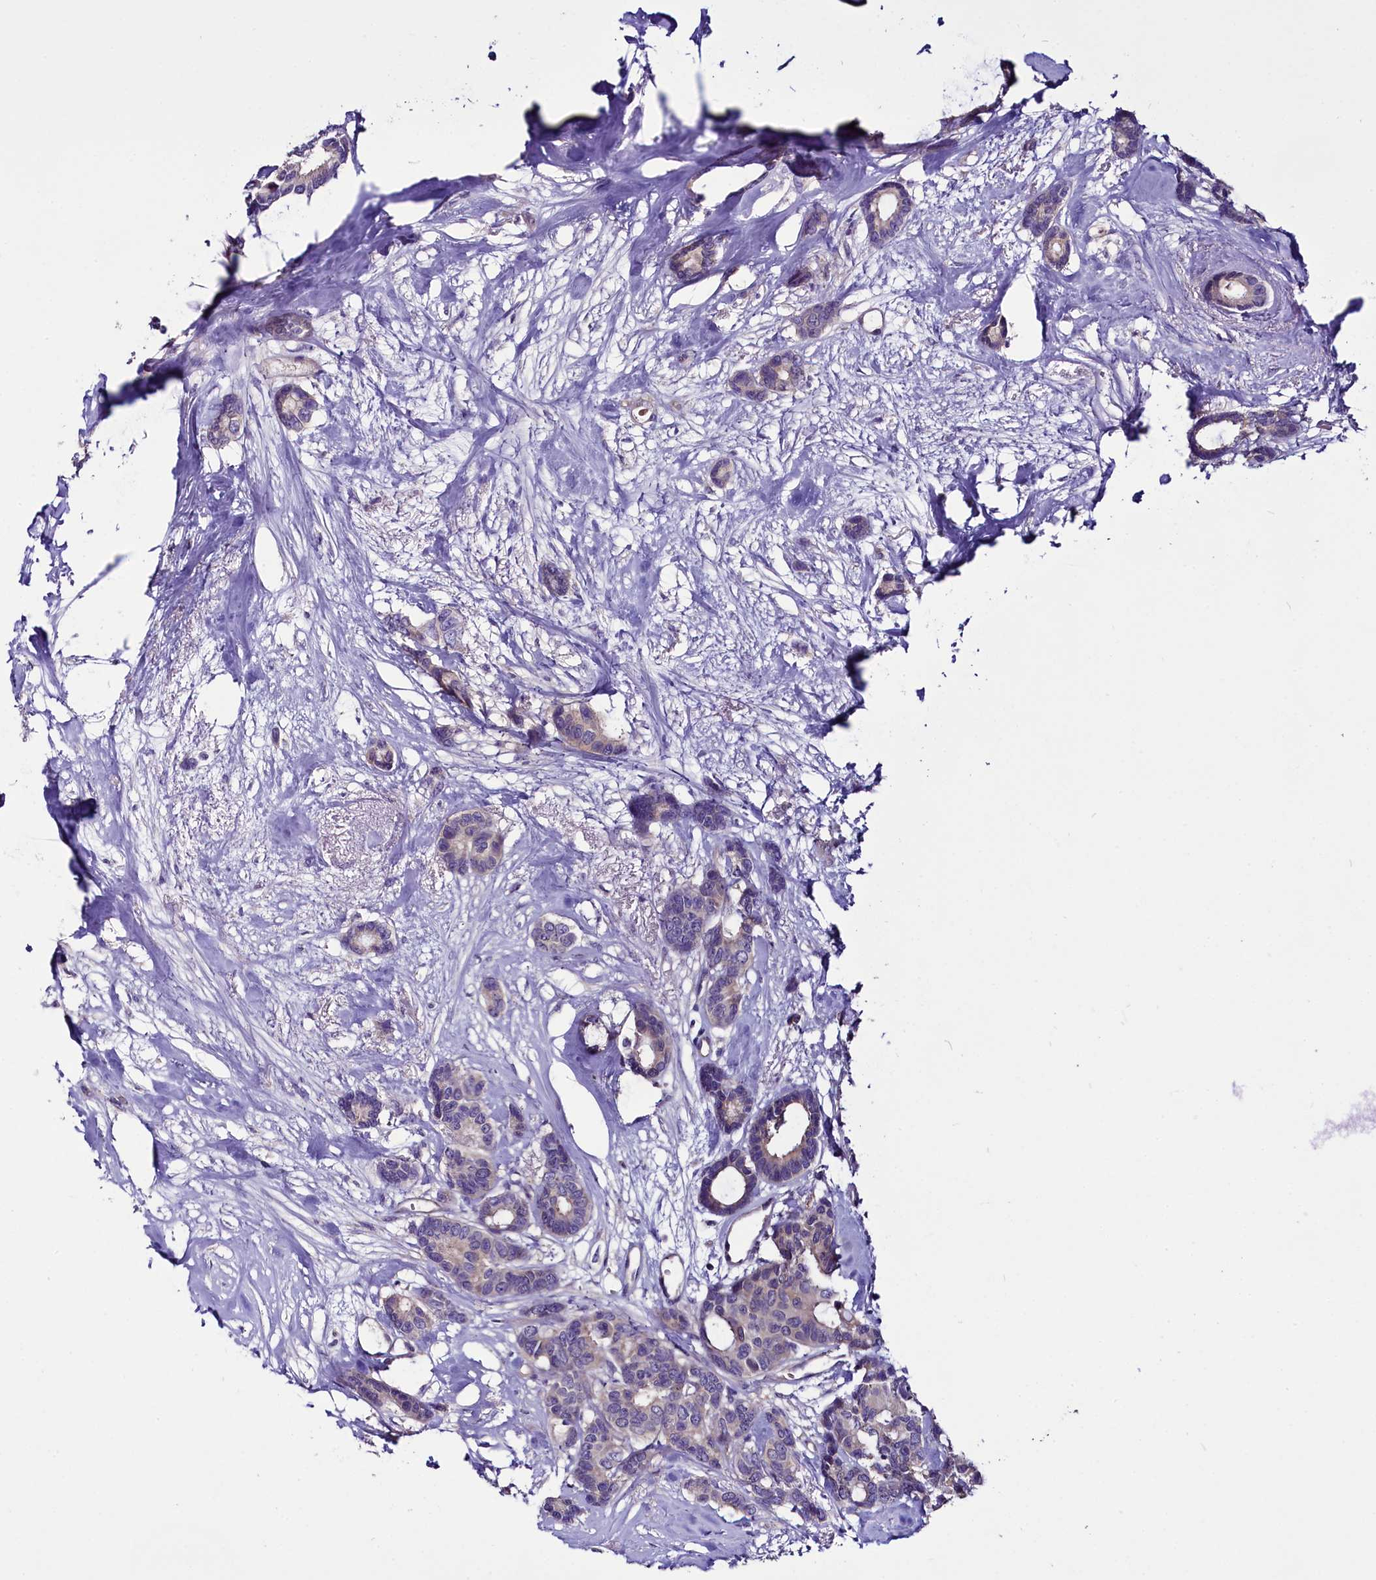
{"staining": {"intensity": "weak", "quantity": "25%-75%", "location": "cytoplasmic/membranous"}, "tissue": "breast cancer", "cell_type": "Tumor cells", "image_type": "cancer", "snomed": [{"axis": "morphology", "description": "Duct carcinoma"}, {"axis": "topography", "description": "Breast"}], "caption": "This image shows immunohistochemistry staining of breast cancer, with low weak cytoplasmic/membranous positivity in about 25%-75% of tumor cells.", "gene": "C9orf40", "patient": {"sex": "female", "age": 87}}